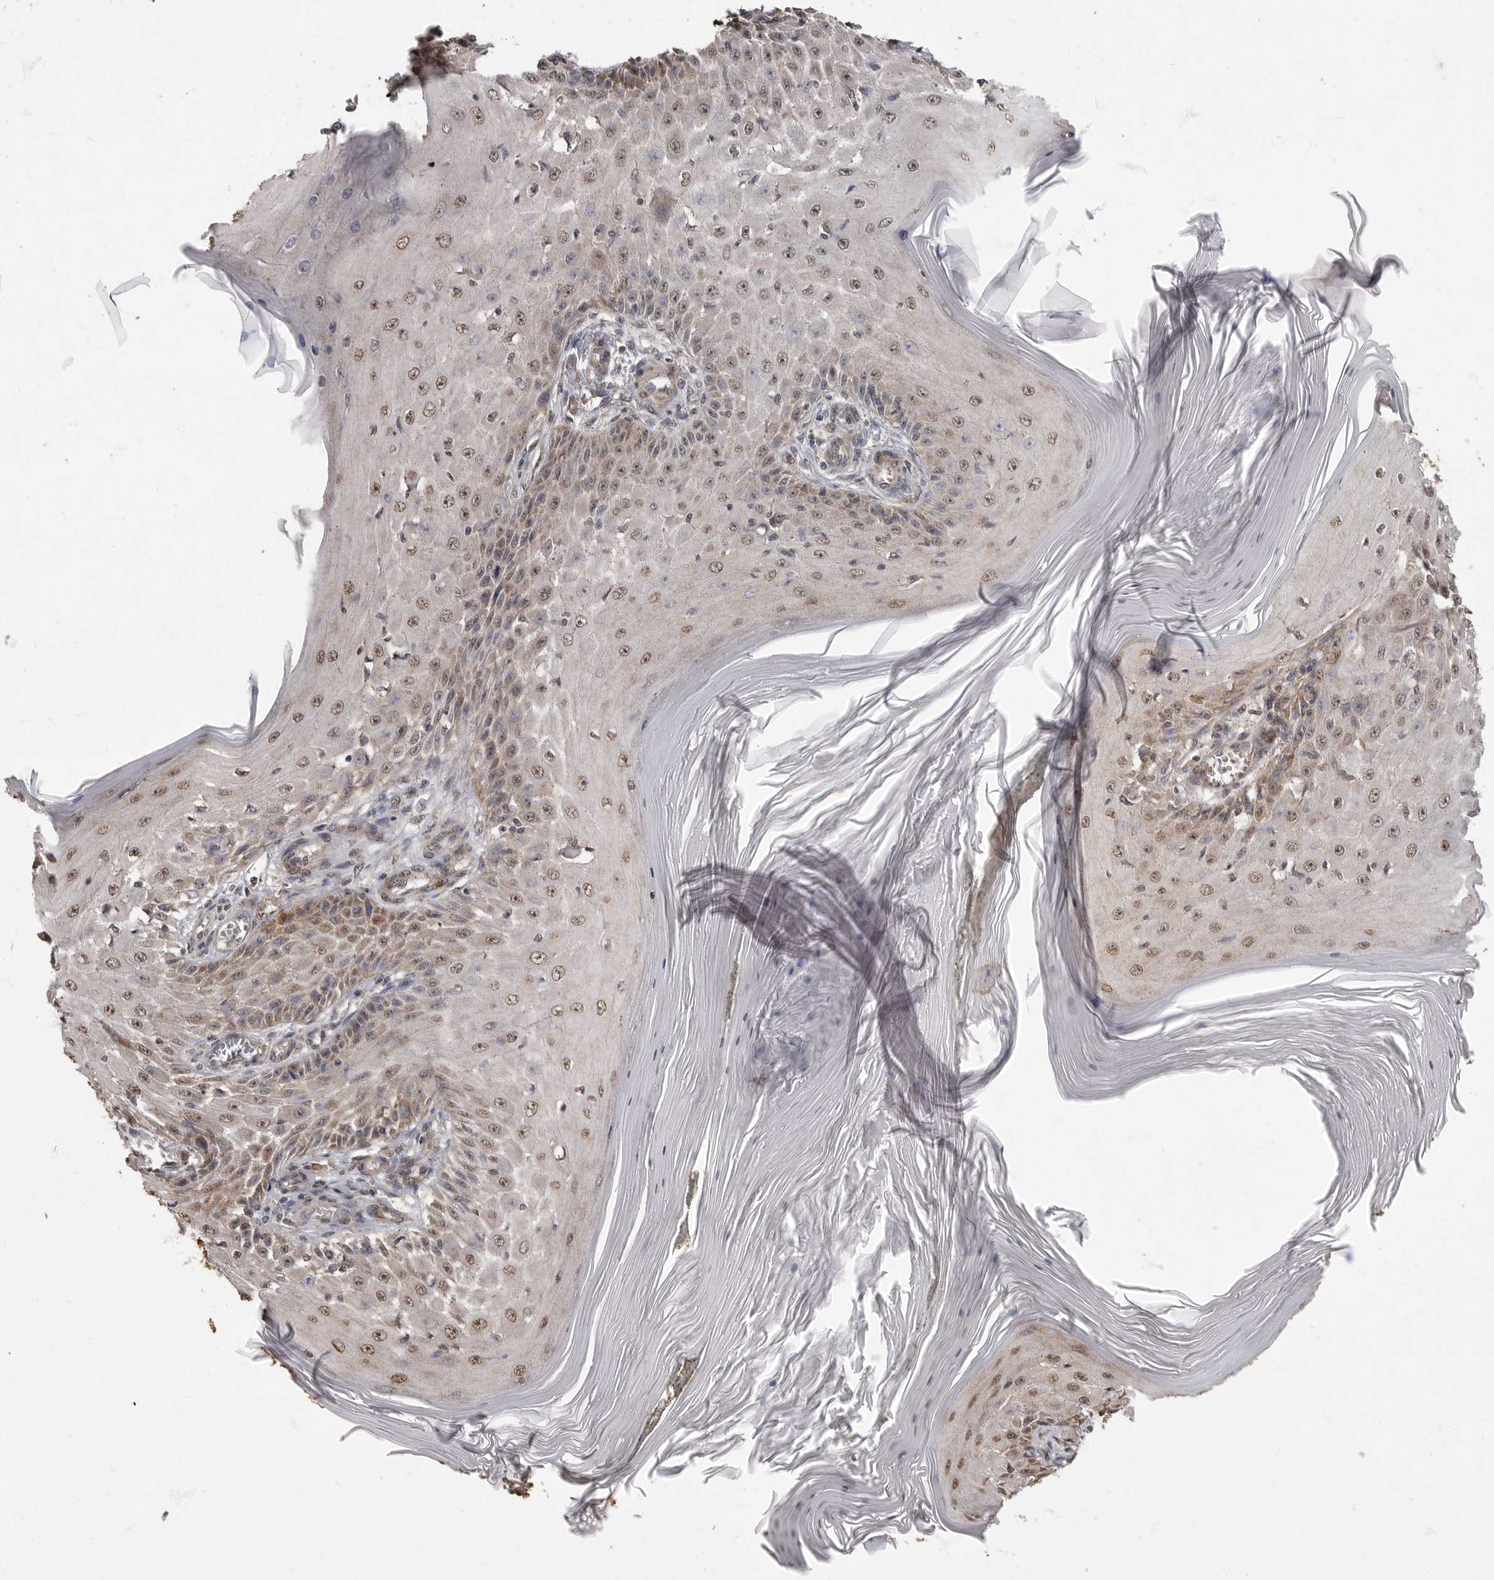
{"staining": {"intensity": "weak", "quantity": ">75%", "location": "cytoplasmic/membranous,nuclear"}, "tissue": "skin cancer", "cell_type": "Tumor cells", "image_type": "cancer", "snomed": [{"axis": "morphology", "description": "Squamous cell carcinoma, NOS"}, {"axis": "topography", "description": "Skin"}], "caption": "Squamous cell carcinoma (skin) stained for a protein exhibits weak cytoplasmic/membranous and nuclear positivity in tumor cells.", "gene": "MAFG", "patient": {"sex": "female", "age": 73}}